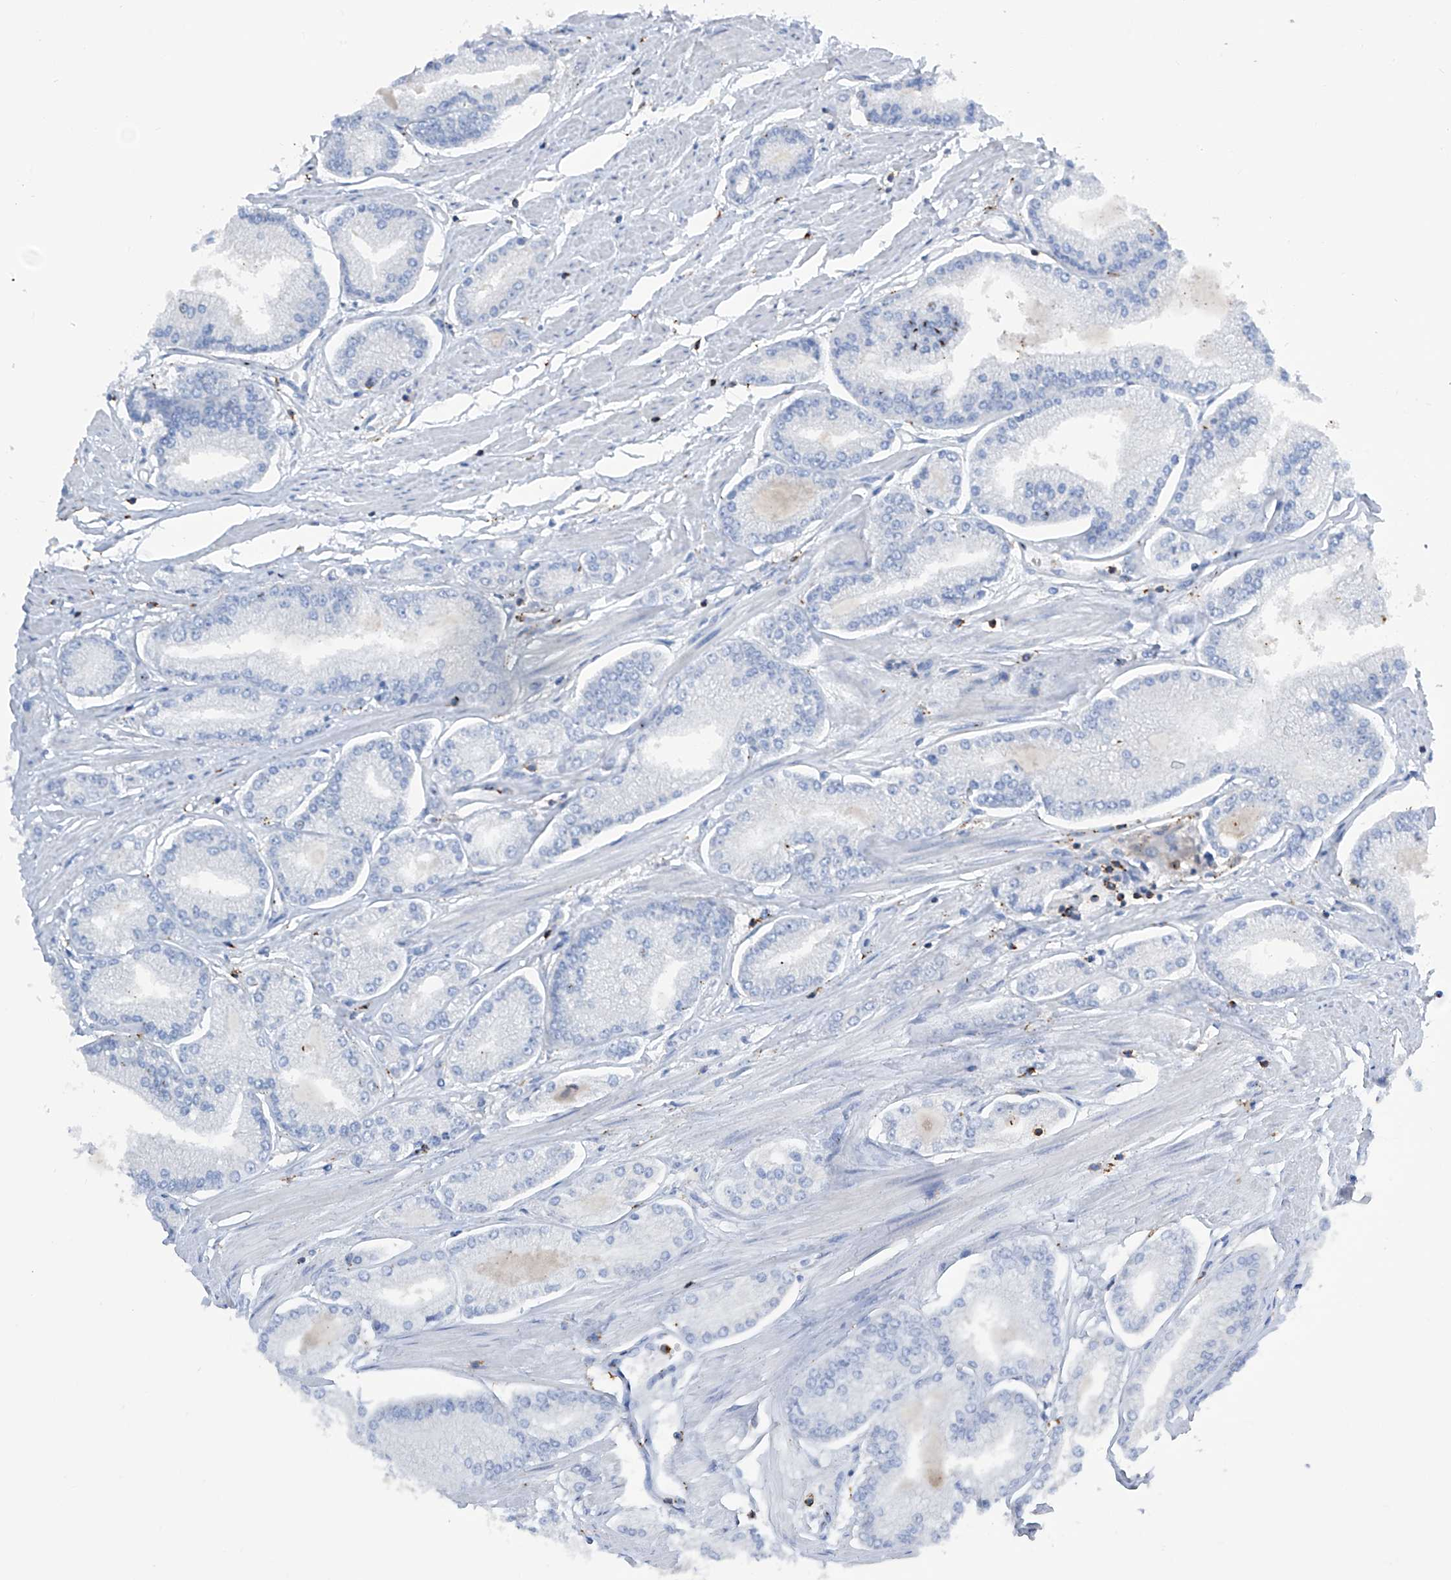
{"staining": {"intensity": "negative", "quantity": "none", "location": "none"}, "tissue": "prostate cancer", "cell_type": "Tumor cells", "image_type": "cancer", "snomed": [{"axis": "morphology", "description": "Adenocarcinoma, Low grade"}, {"axis": "topography", "description": "Prostate"}], "caption": "High power microscopy micrograph of an immunohistochemistry (IHC) micrograph of prostate adenocarcinoma (low-grade), revealing no significant positivity in tumor cells.", "gene": "ZNF484", "patient": {"sex": "male", "age": 52}}